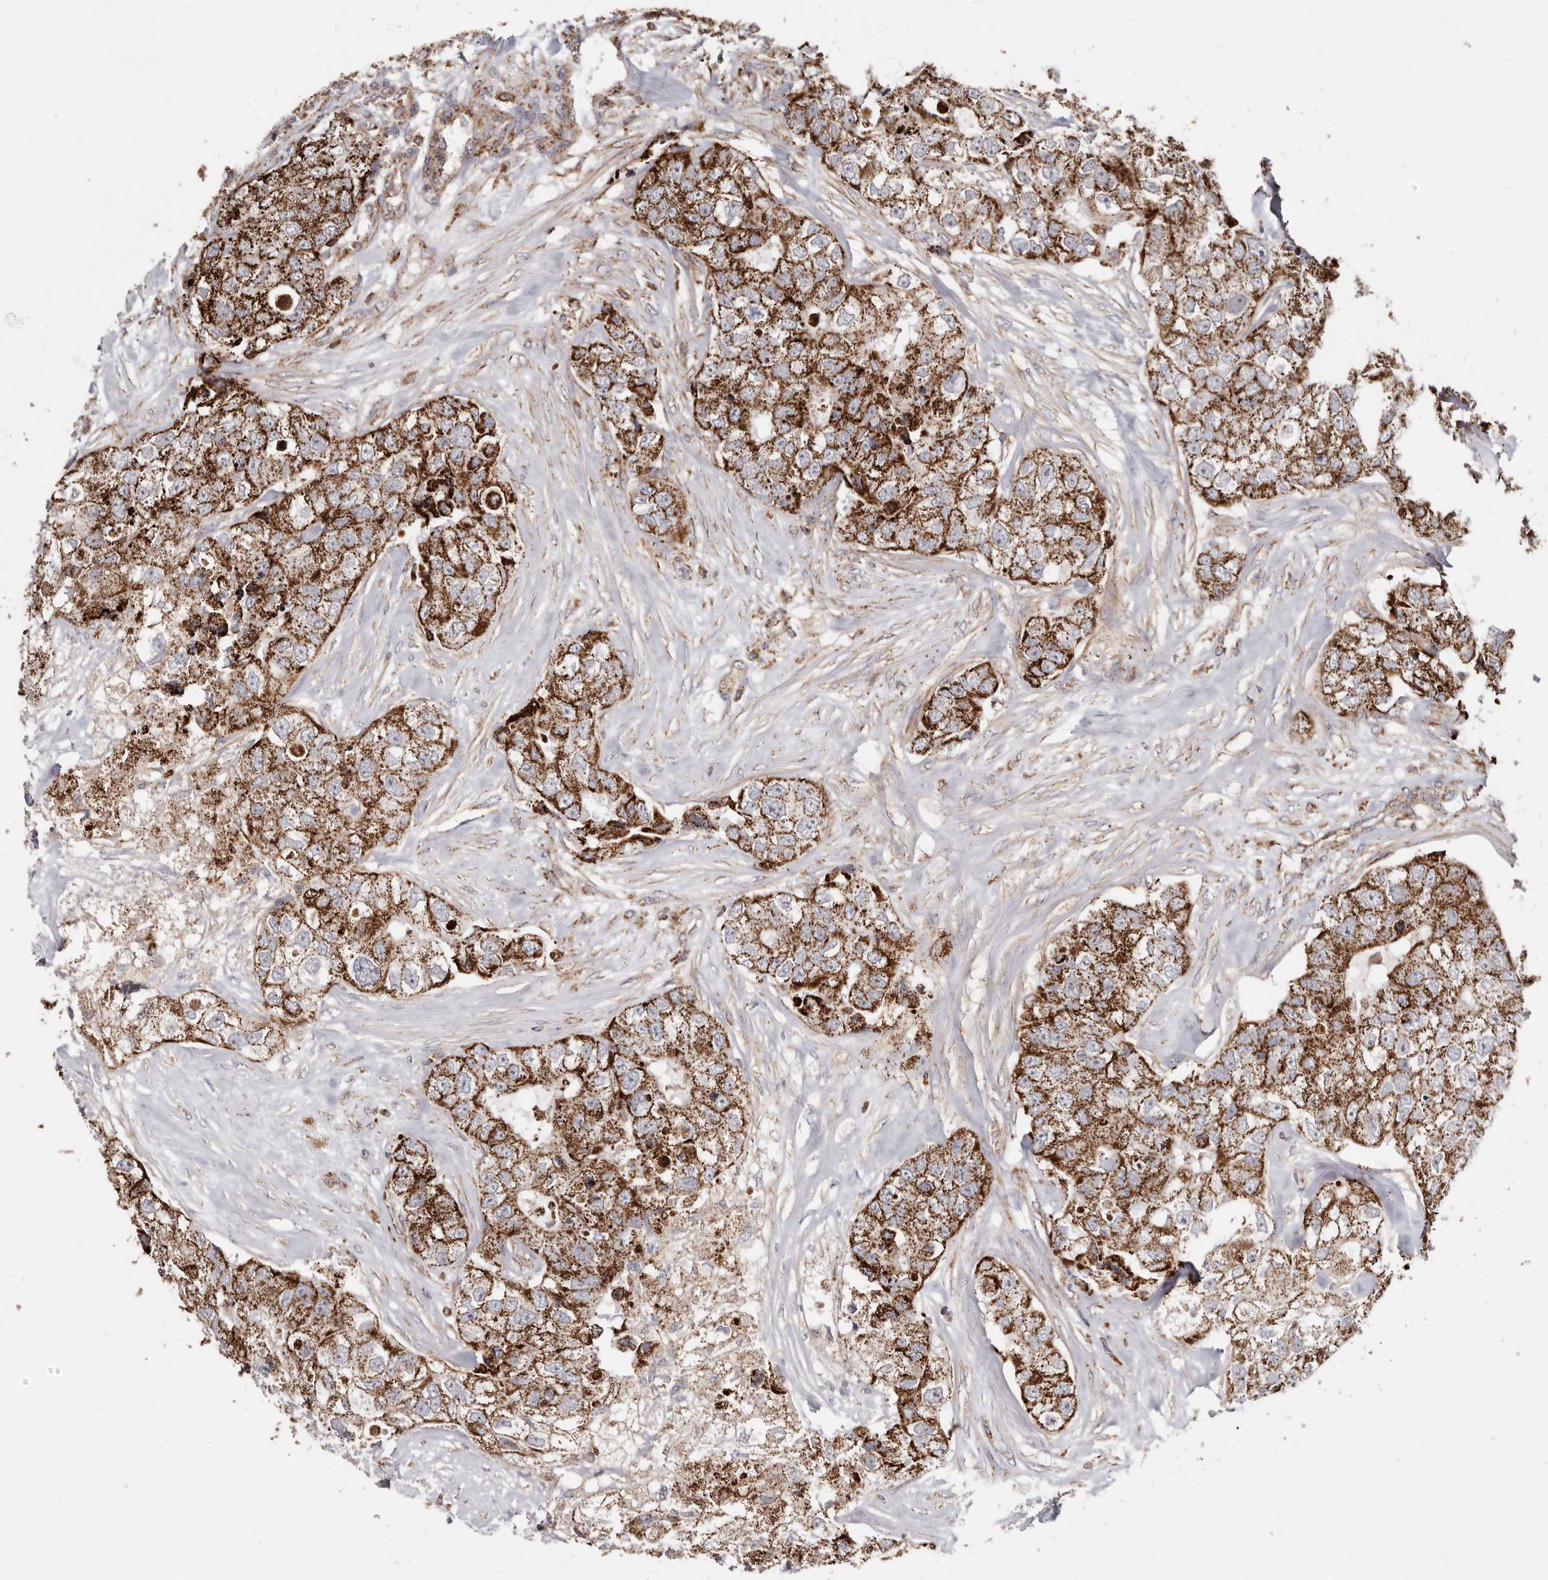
{"staining": {"intensity": "strong", "quantity": ">75%", "location": "cytoplasmic/membranous"}, "tissue": "breast cancer", "cell_type": "Tumor cells", "image_type": "cancer", "snomed": [{"axis": "morphology", "description": "Duct carcinoma"}, {"axis": "topography", "description": "Breast"}], "caption": "A histopathology image of breast cancer stained for a protein demonstrates strong cytoplasmic/membranous brown staining in tumor cells.", "gene": "PRKACB", "patient": {"sex": "female", "age": 62}}